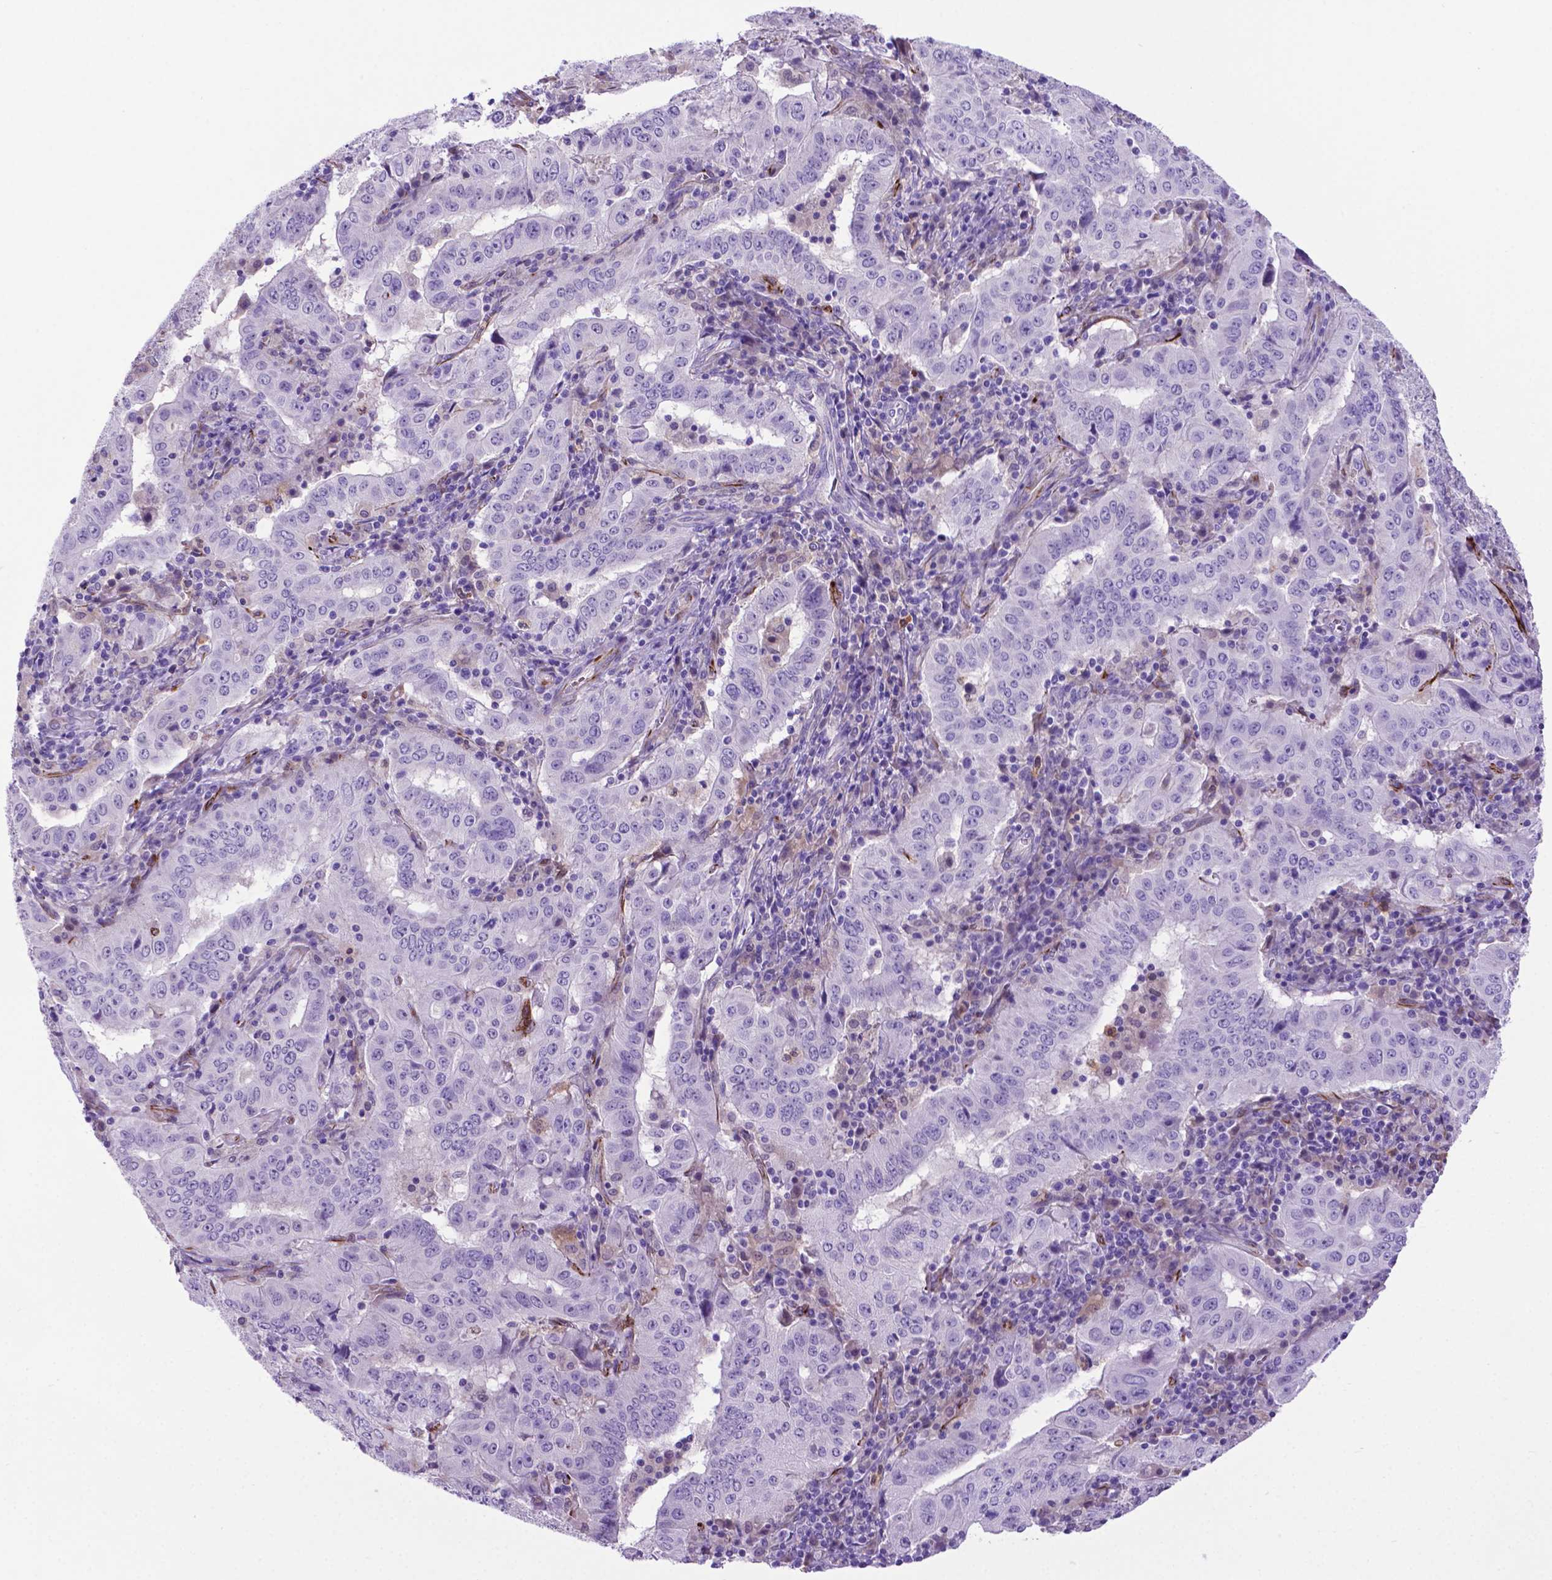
{"staining": {"intensity": "negative", "quantity": "none", "location": "none"}, "tissue": "pancreatic cancer", "cell_type": "Tumor cells", "image_type": "cancer", "snomed": [{"axis": "morphology", "description": "Adenocarcinoma, NOS"}, {"axis": "topography", "description": "Pancreas"}], "caption": "A micrograph of pancreatic cancer stained for a protein exhibits no brown staining in tumor cells. (DAB (3,3'-diaminobenzidine) immunohistochemistry, high magnification).", "gene": "LZTR1", "patient": {"sex": "male", "age": 63}}